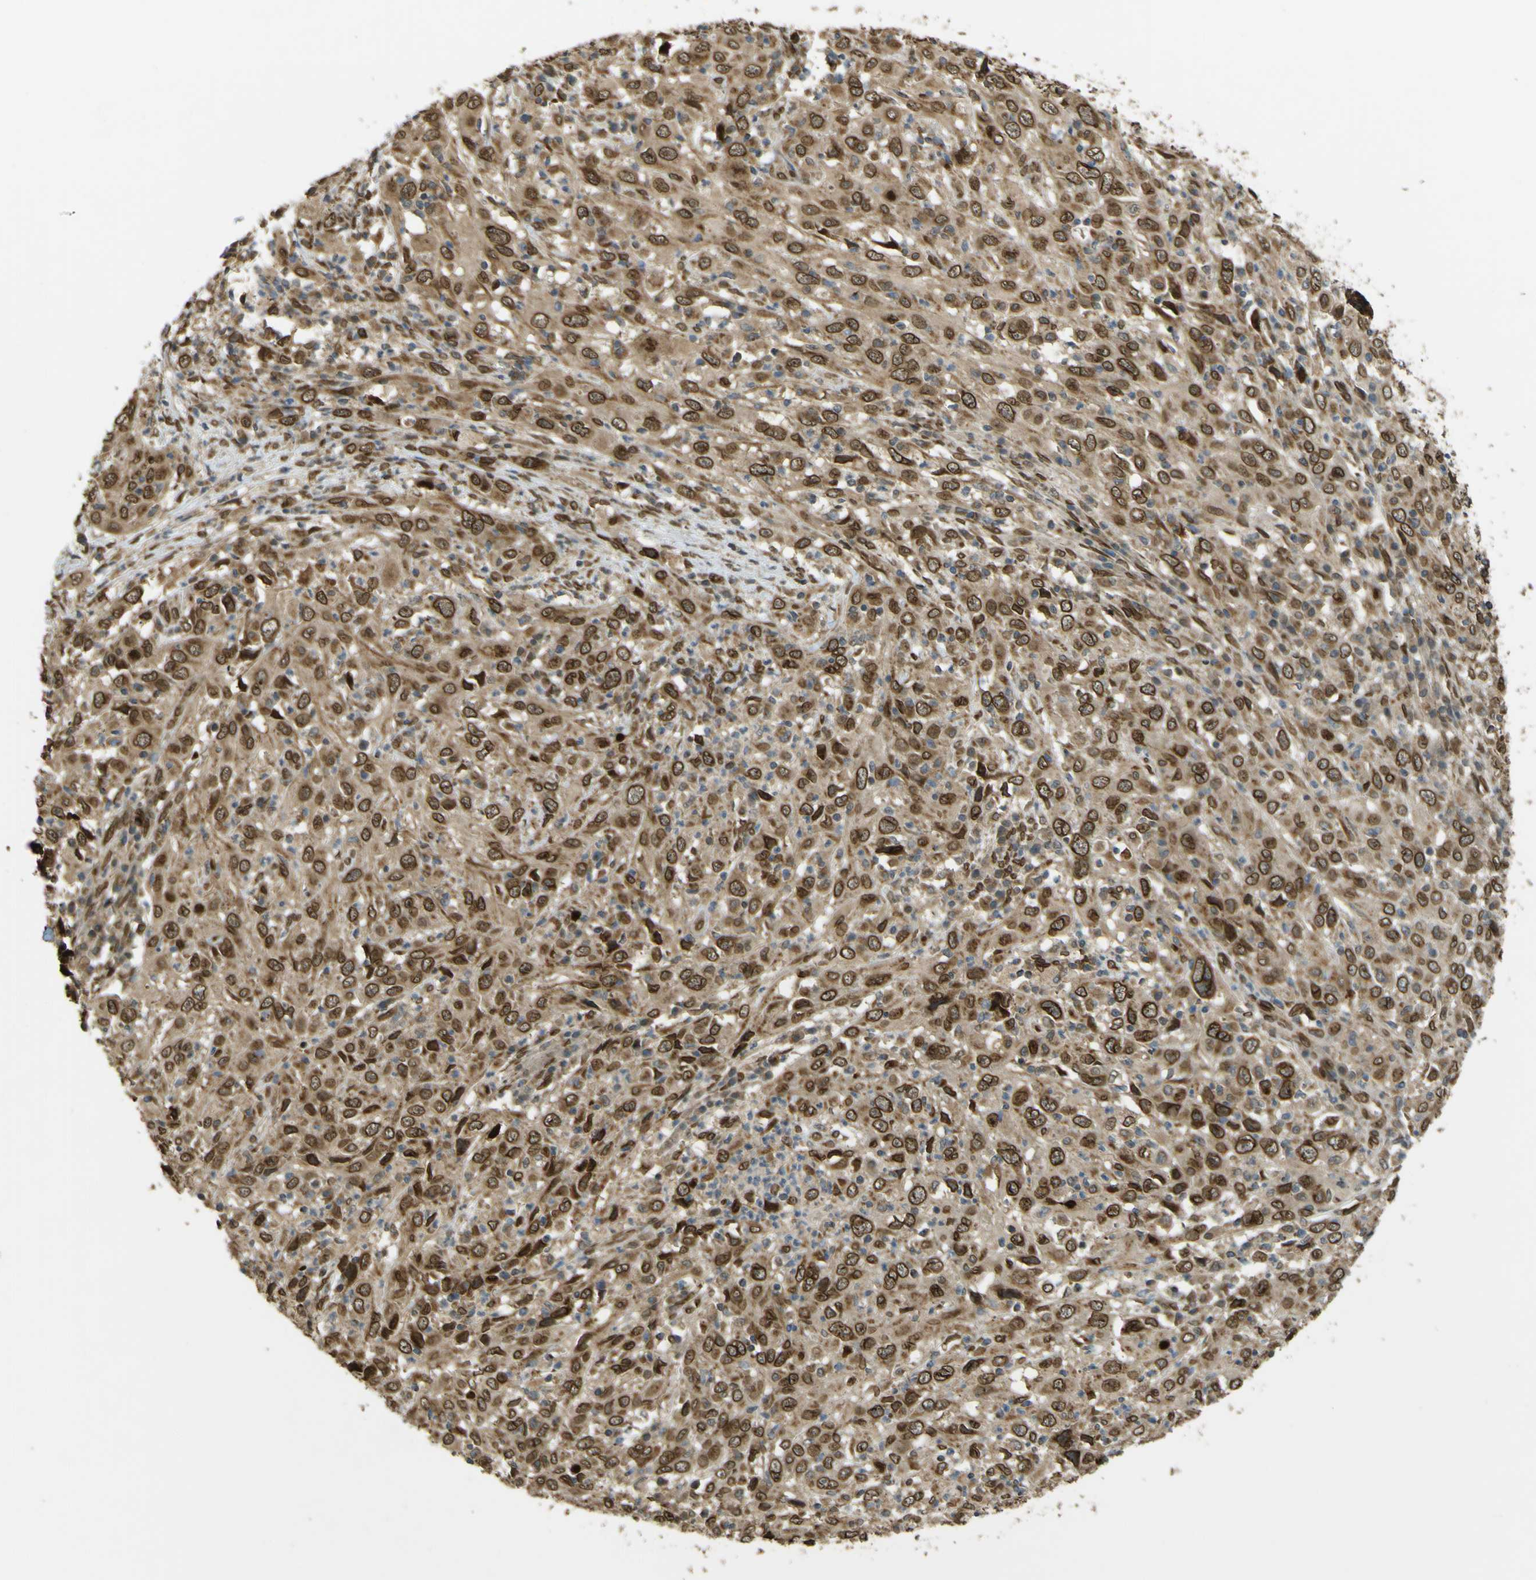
{"staining": {"intensity": "moderate", "quantity": ">75%", "location": "cytoplasmic/membranous,nuclear"}, "tissue": "cervical cancer", "cell_type": "Tumor cells", "image_type": "cancer", "snomed": [{"axis": "morphology", "description": "Squamous cell carcinoma, NOS"}, {"axis": "topography", "description": "Cervix"}], "caption": "Cervical squamous cell carcinoma stained for a protein (brown) exhibits moderate cytoplasmic/membranous and nuclear positive expression in about >75% of tumor cells.", "gene": "GALNT1", "patient": {"sex": "female", "age": 46}}